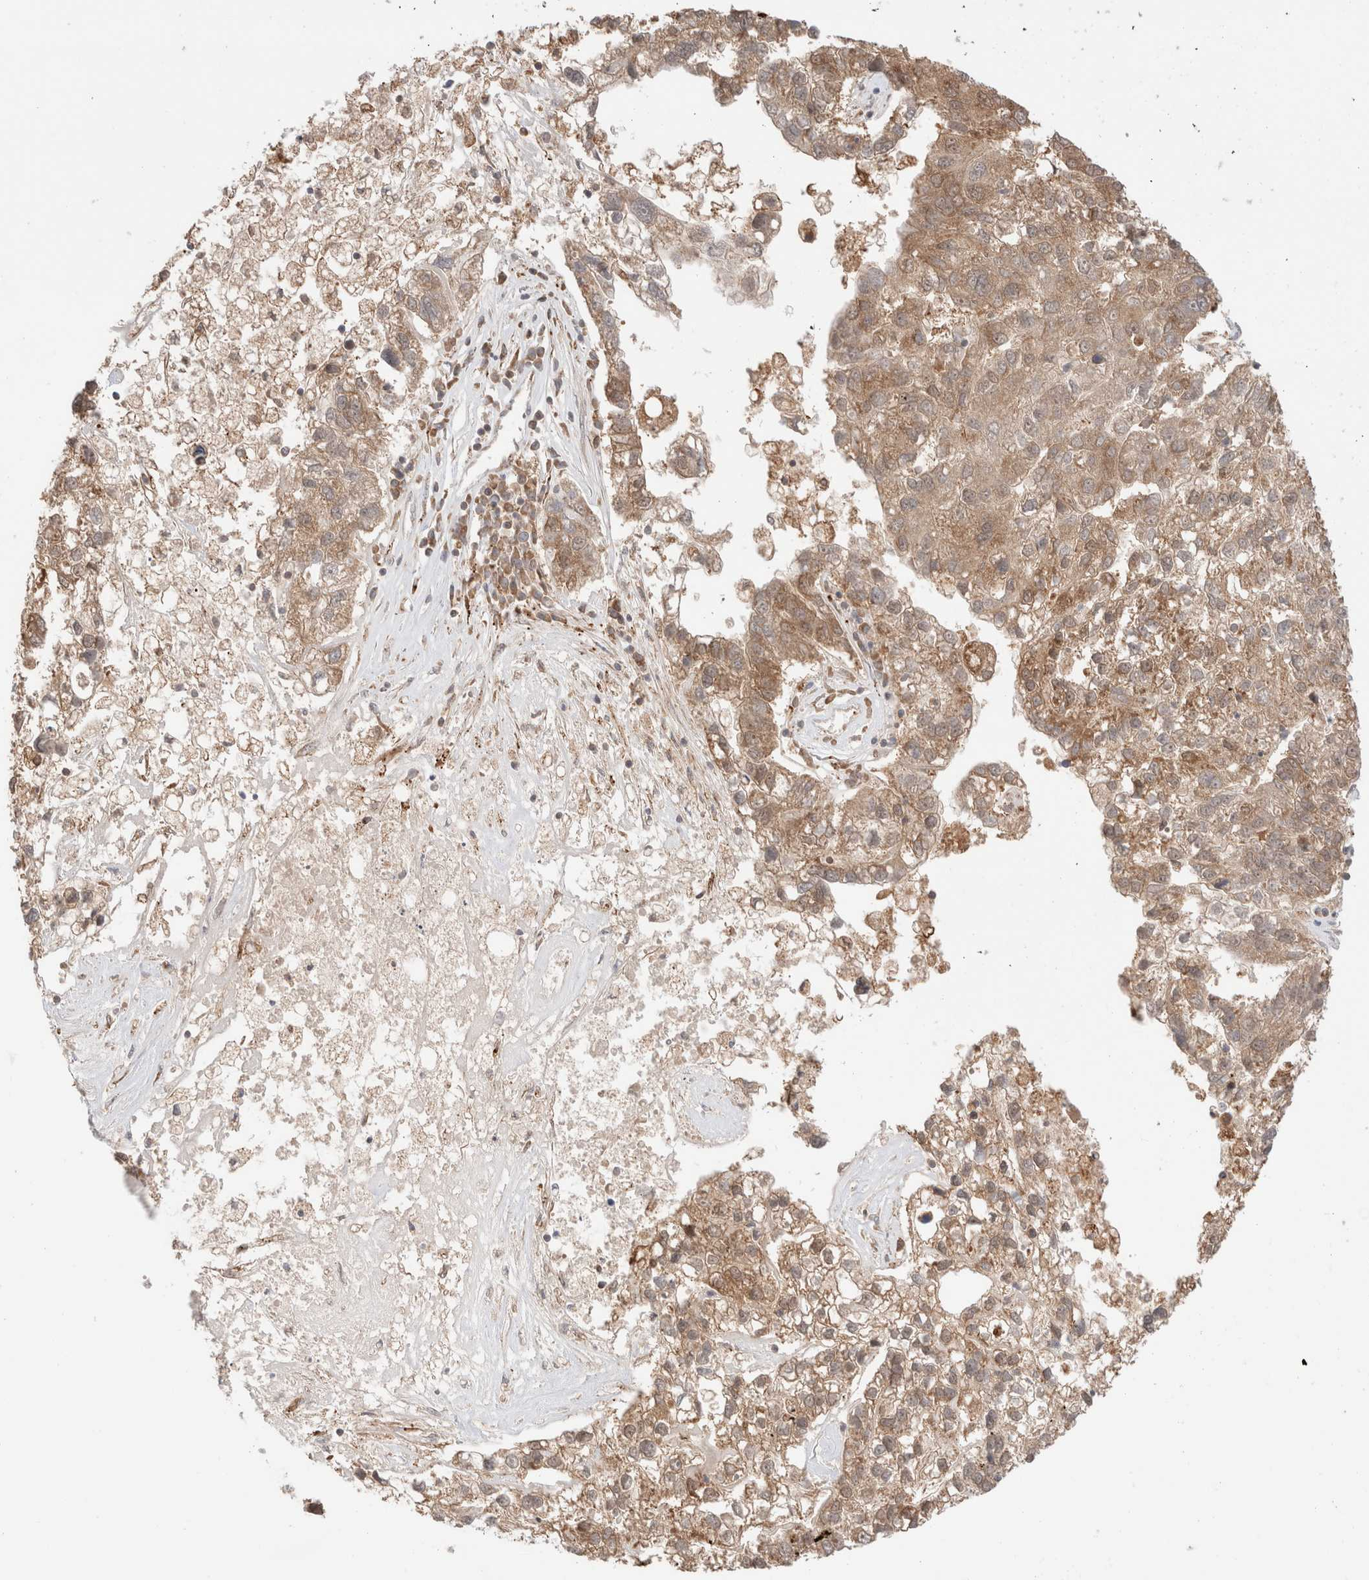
{"staining": {"intensity": "moderate", "quantity": ">75%", "location": "cytoplasmic/membranous"}, "tissue": "pancreatic cancer", "cell_type": "Tumor cells", "image_type": "cancer", "snomed": [{"axis": "morphology", "description": "Adenocarcinoma, NOS"}, {"axis": "topography", "description": "Pancreas"}], "caption": "Immunohistochemistry micrograph of adenocarcinoma (pancreatic) stained for a protein (brown), which demonstrates medium levels of moderate cytoplasmic/membranous positivity in about >75% of tumor cells.", "gene": "XKR4", "patient": {"sex": "female", "age": 61}}